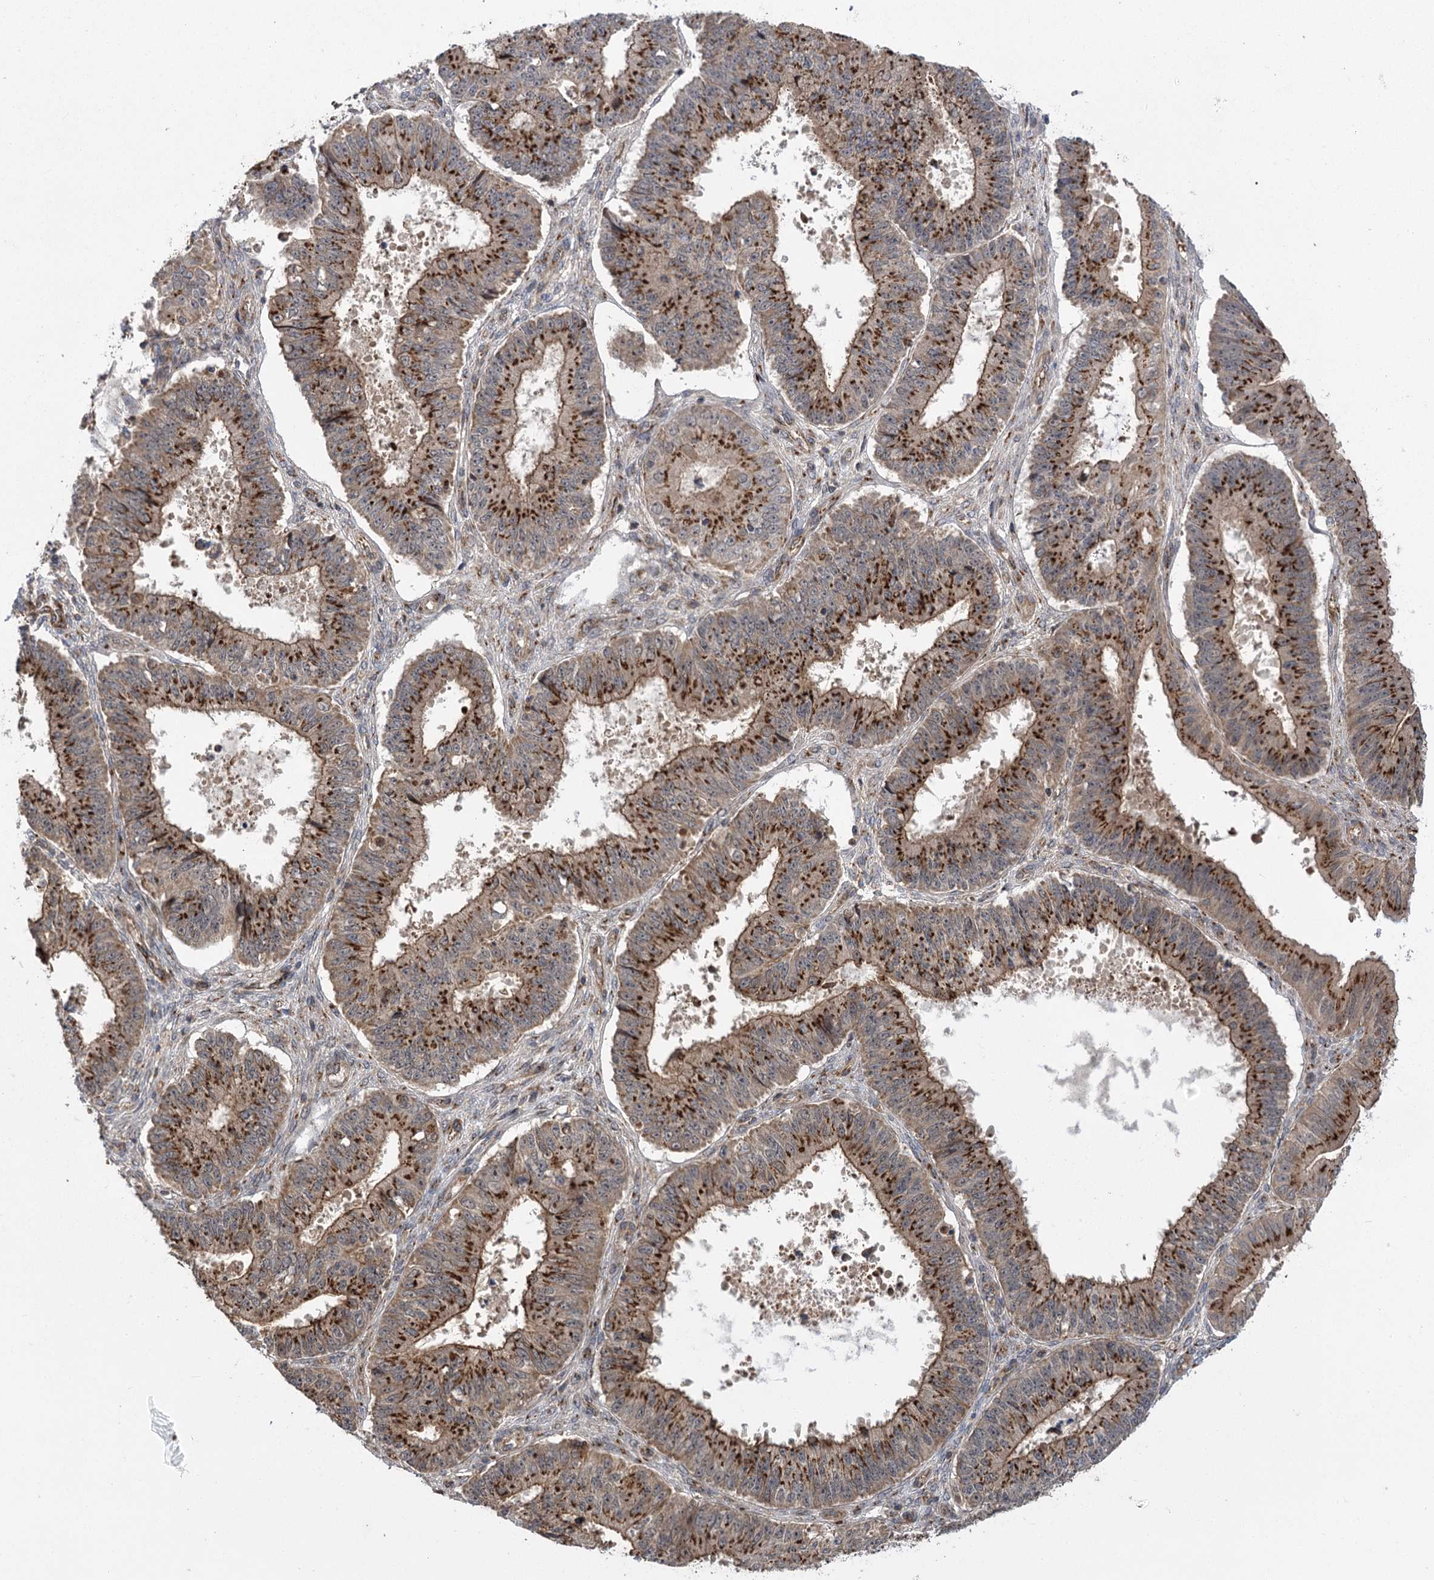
{"staining": {"intensity": "strong", "quantity": ">75%", "location": "cytoplasmic/membranous"}, "tissue": "ovarian cancer", "cell_type": "Tumor cells", "image_type": "cancer", "snomed": [{"axis": "morphology", "description": "Carcinoma, endometroid"}, {"axis": "topography", "description": "Appendix"}, {"axis": "topography", "description": "Ovary"}], "caption": "Ovarian endometroid carcinoma tissue shows strong cytoplasmic/membranous positivity in approximately >75% of tumor cells (IHC, brightfield microscopy, high magnification).", "gene": "CARD19", "patient": {"sex": "female", "age": 42}}